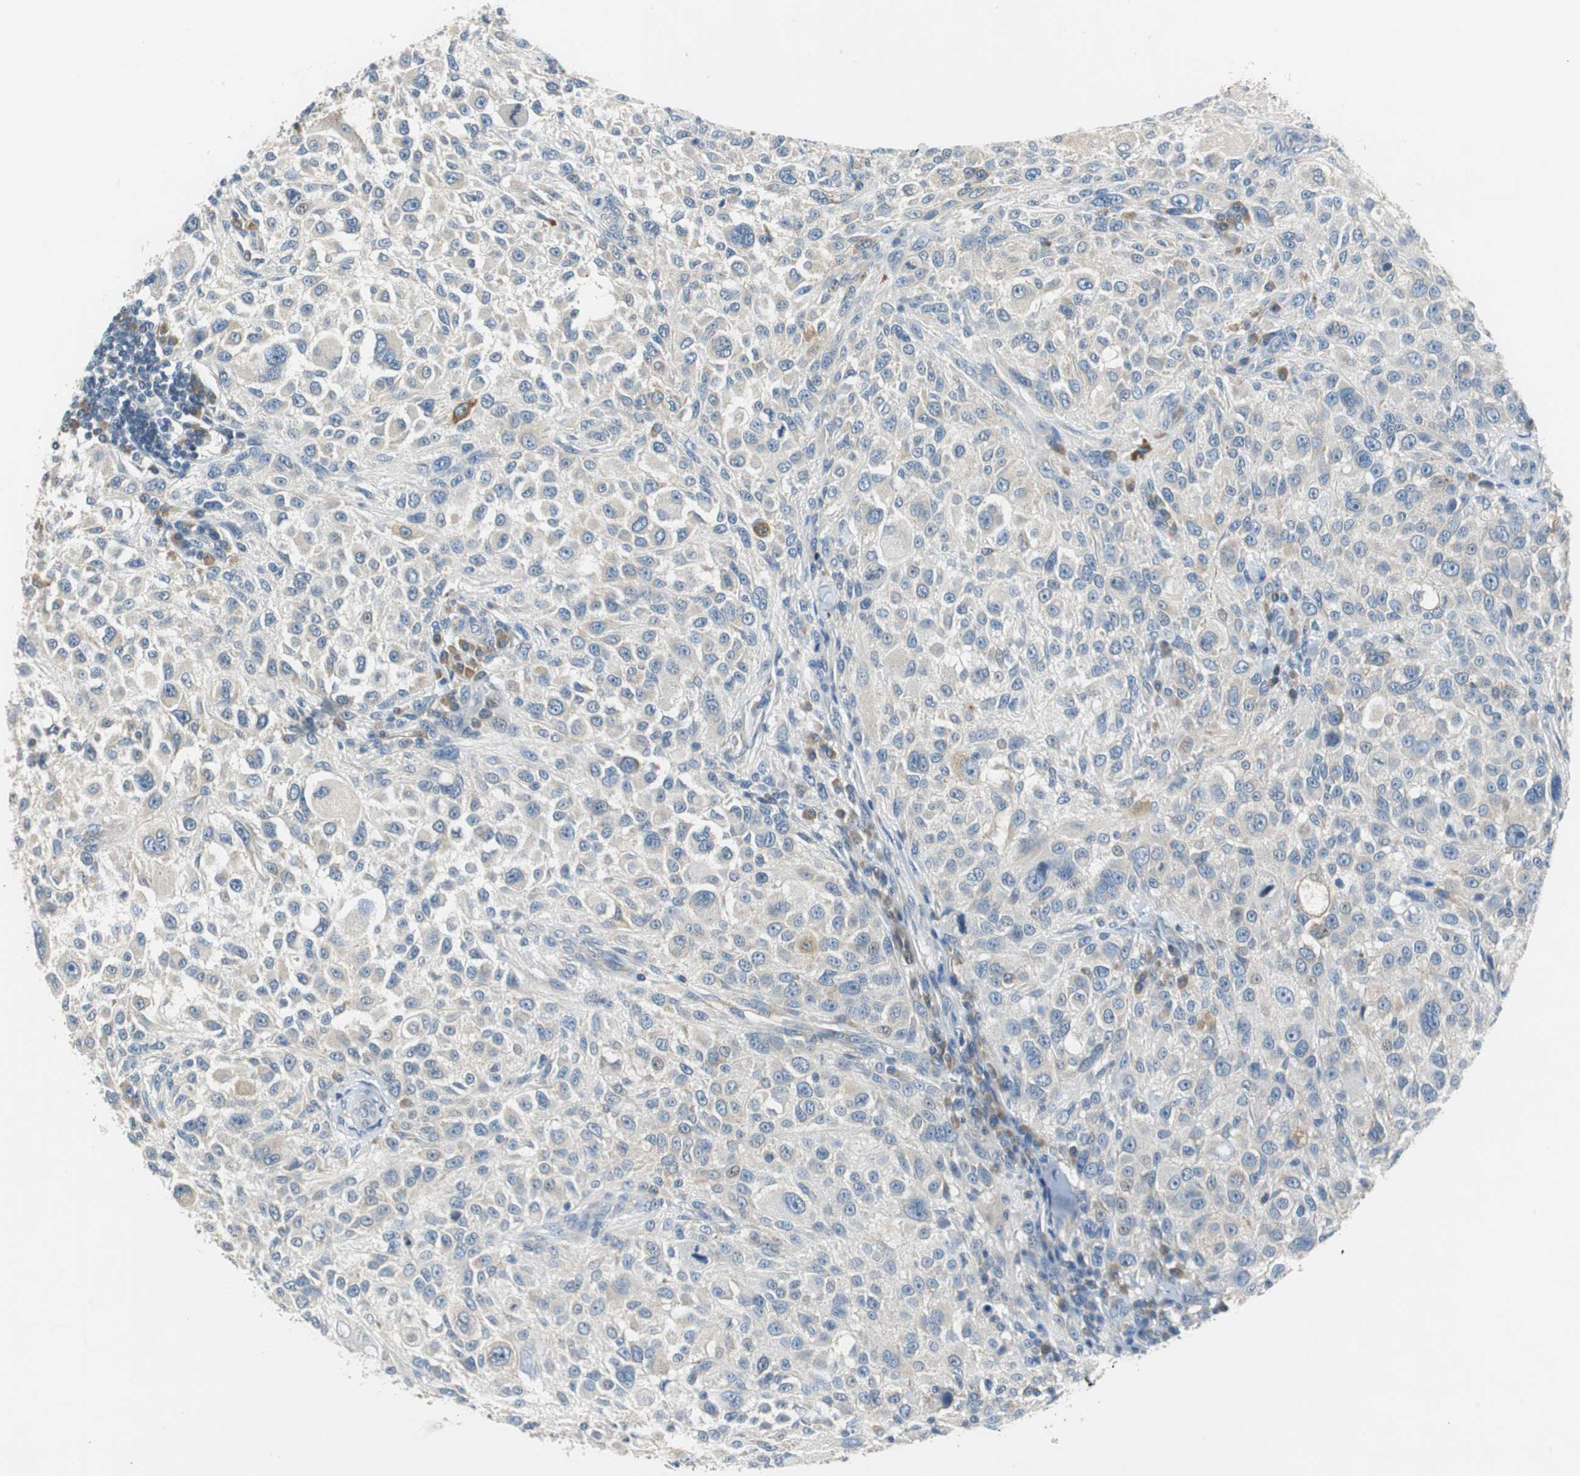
{"staining": {"intensity": "negative", "quantity": "none", "location": "none"}, "tissue": "melanoma", "cell_type": "Tumor cells", "image_type": "cancer", "snomed": [{"axis": "morphology", "description": "Necrosis, NOS"}, {"axis": "morphology", "description": "Malignant melanoma, NOS"}, {"axis": "topography", "description": "Skin"}], "caption": "A micrograph of melanoma stained for a protein reveals no brown staining in tumor cells. (Immunohistochemistry (ihc), brightfield microscopy, high magnification).", "gene": "FADS2", "patient": {"sex": "female", "age": 87}}